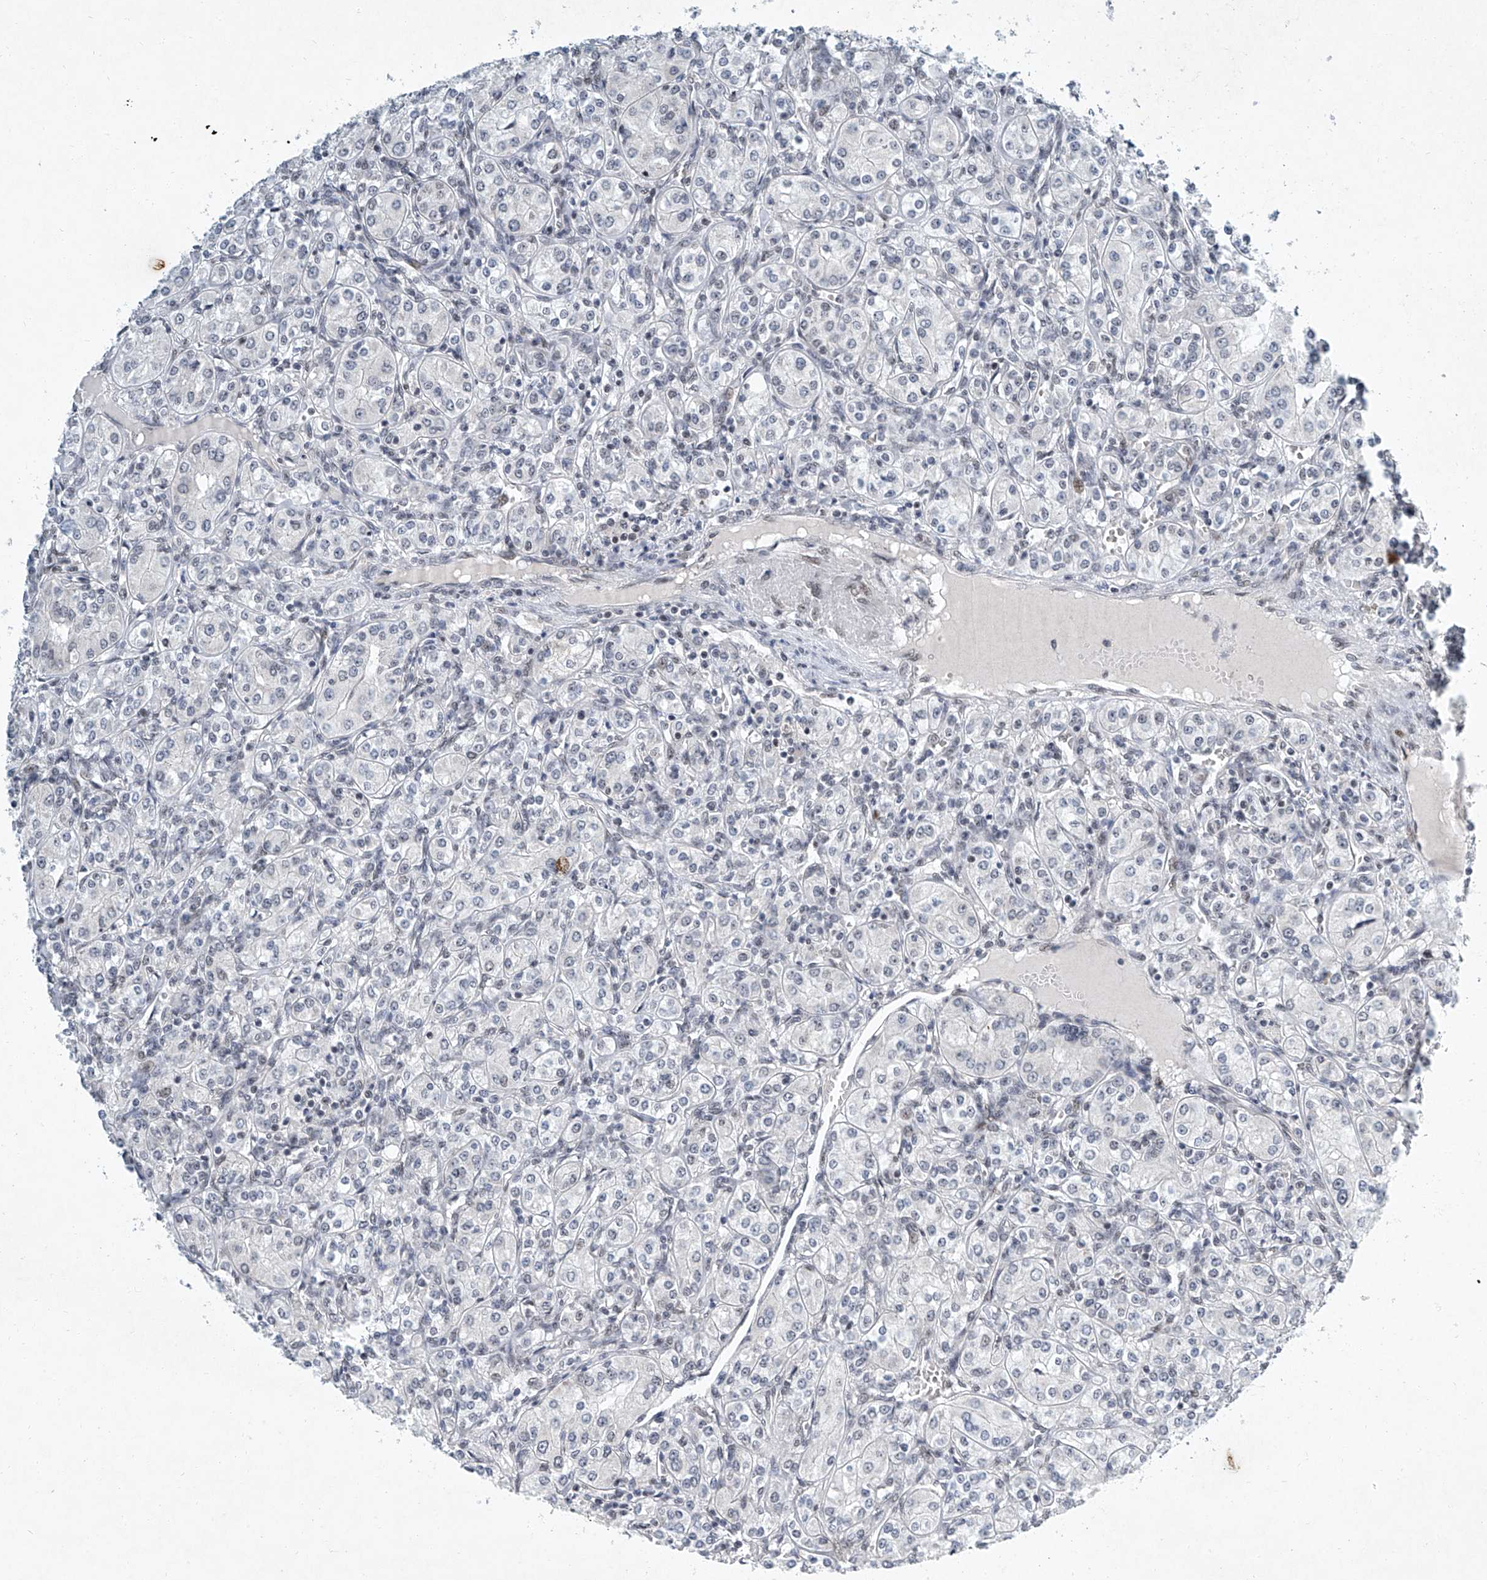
{"staining": {"intensity": "negative", "quantity": "none", "location": "none"}, "tissue": "renal cancer", "cell_type": "Tumor cells", "image_type": "cancer", "snomed": [{"axis": "morphology", "description": "Adenocarcinoma, NOS"}, {"axis": "topography", "description": "Kidney"}], "caption": "Micrograph shows no protein expression in tumor cells of adenocarcinoma (renal) tissue.", "gene": "TFDP1", "patient": {"sex": "male", "age": 77}}